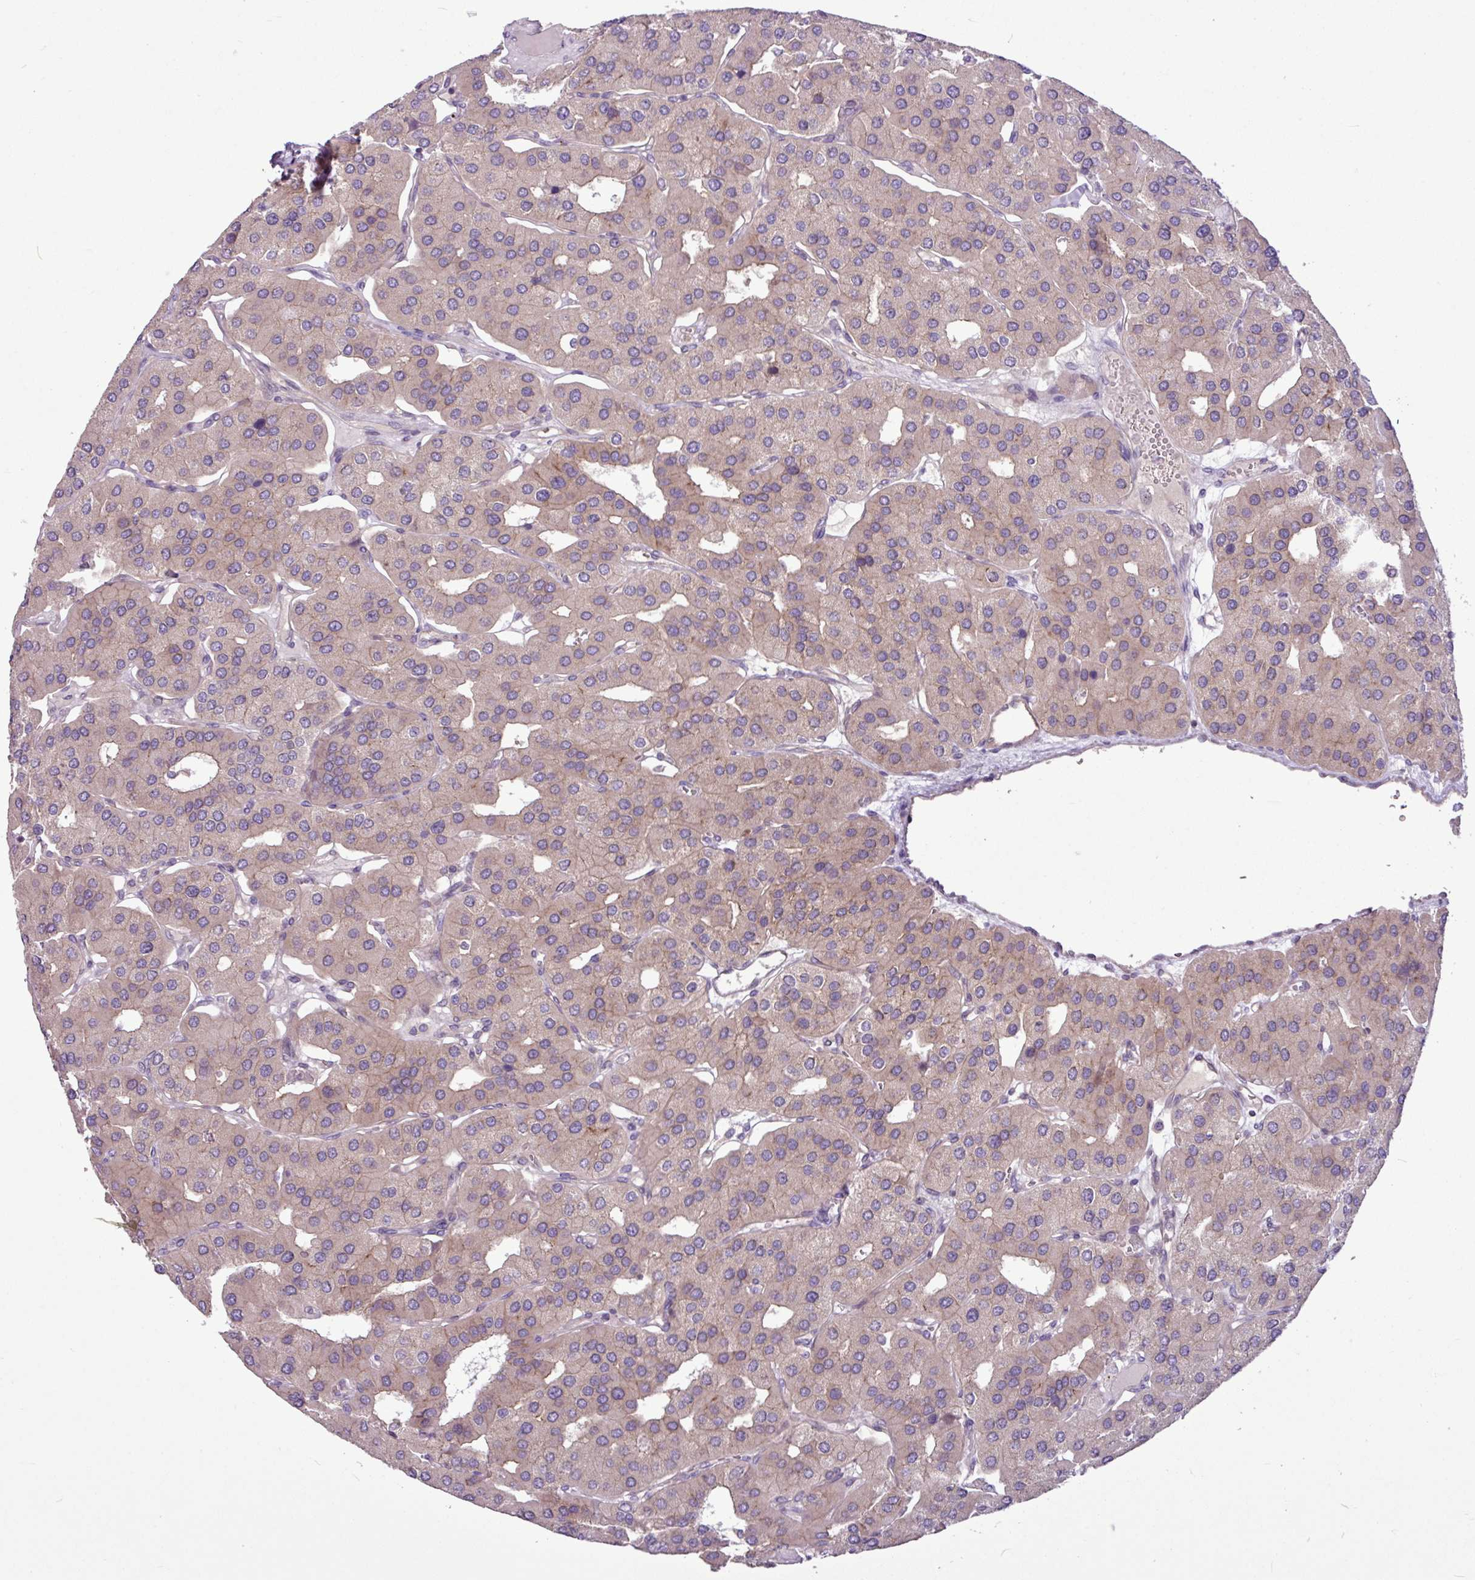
{"staining": {"intensity": "weak", "quantity": ">75%", "location": "cytoplasmic/membranous"}, "tissue": "parathyroid gland", "cell_type": "Glandular cells", "image_type": "normal", "snomed": [{"axis": "morphology", "description": "Normal tissue, NOS"}, {"axis": "morphology", "description": "Adenoma, NOS"}, {"axis": "topography", "description": "Parathyroid gland"}], "caption": "The histopathology image reveals staining of normal parathyroid gland, revealing weak cytoplasmic/membranous protein staining (brown color) within glandular cells.", "gene": "MROH2A", "patient": {"sex": "female", "age": 86}}